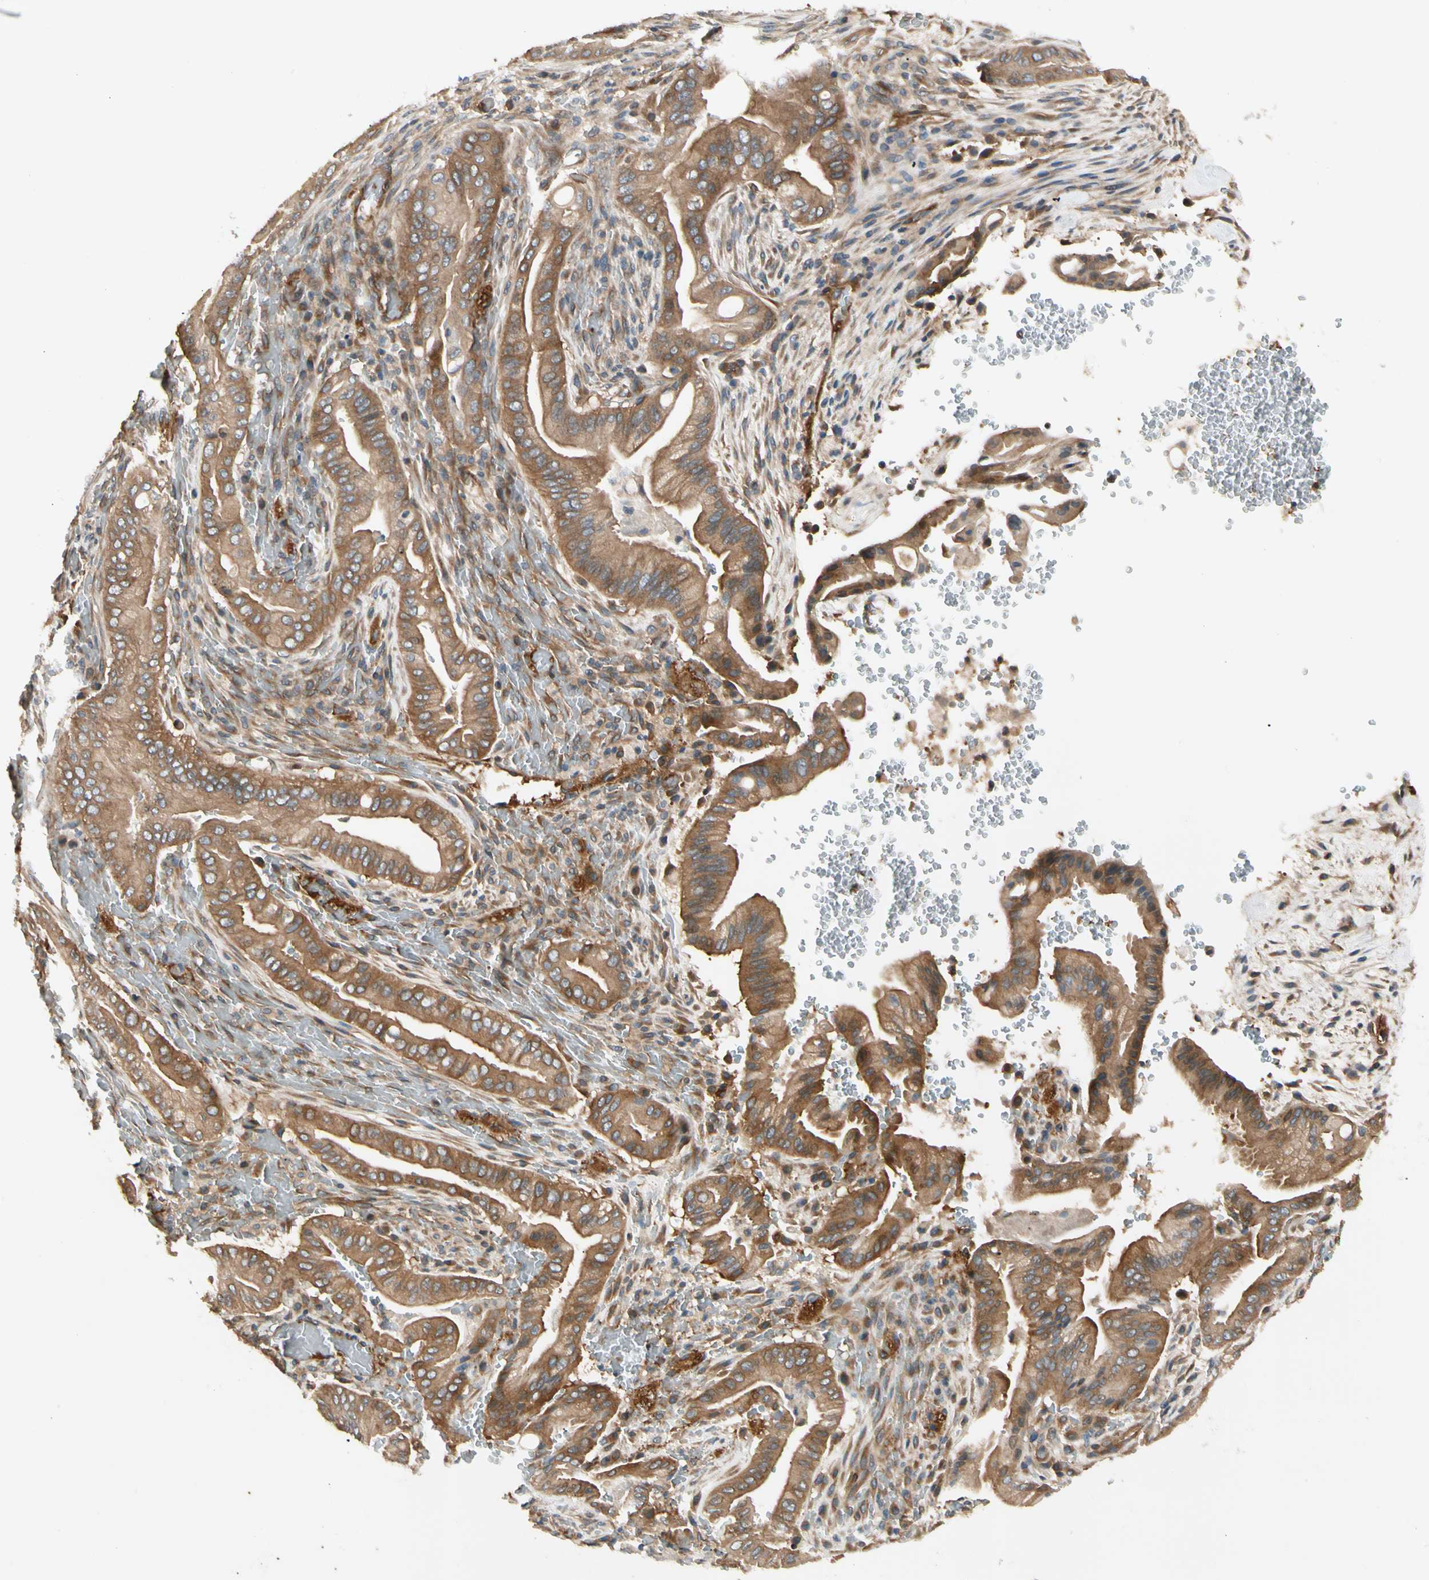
{"staining": {"intensity": "moderate", "quantity": ">75%", "location": "cytoplasmic/membranous"}, "tissue": "liver cancer", "cell_type": "Tumor cells", "image_type": "cancer", "snomed": [{"axis": "morphology", "description": "Cholangiocarcinoma"}, {"axis": "topography", "description": "Liver"}], "caption": "This histopathology image demonstrates IHC staining of human liver cancer (cholangiocarcinoma), with medium moderate cytoplasmic/membranous staining in about >75% of tumor cells.", "gene": "ROCK2", "patient": {"sex": "female", "age": 68}}